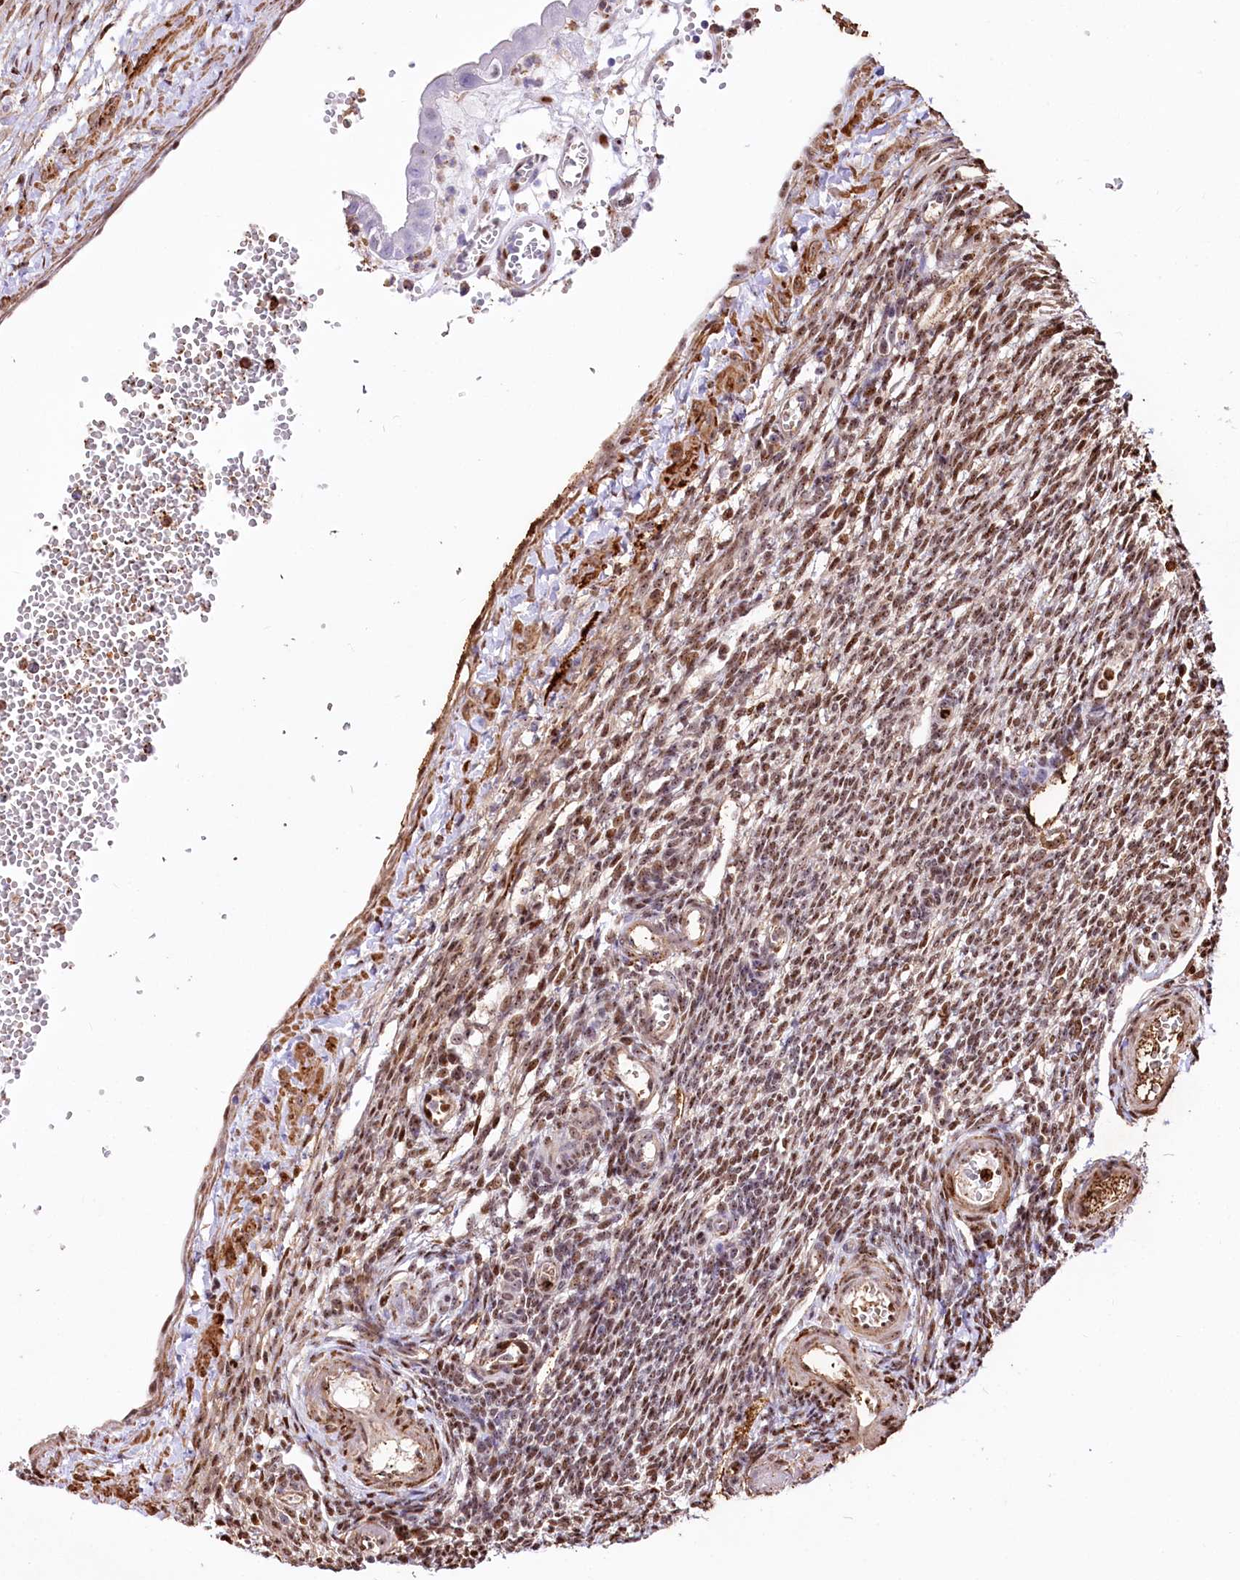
{"staining": {"intensity": "moderate", "quantity": ">75%", "location": "nuclear"}, "tissue": "ovary", "cell_type": "Ovarian stroma cells", "image_type": "normal", "snomed": [{"axis": "morphology", "description": "Normal tissue, NOS"}, {"axis": "morphology", "description": "Cyst, NOS"}, {"axis": "topography", "description": "Ovary"}], "caption": "Immunohistochemical staining of normal ovary displays moderate nuclear protein staining in approximately >75% of ovarian stroma cells.", "gene": "PTMS", "patient": {"sex": "female", "age": 33}}